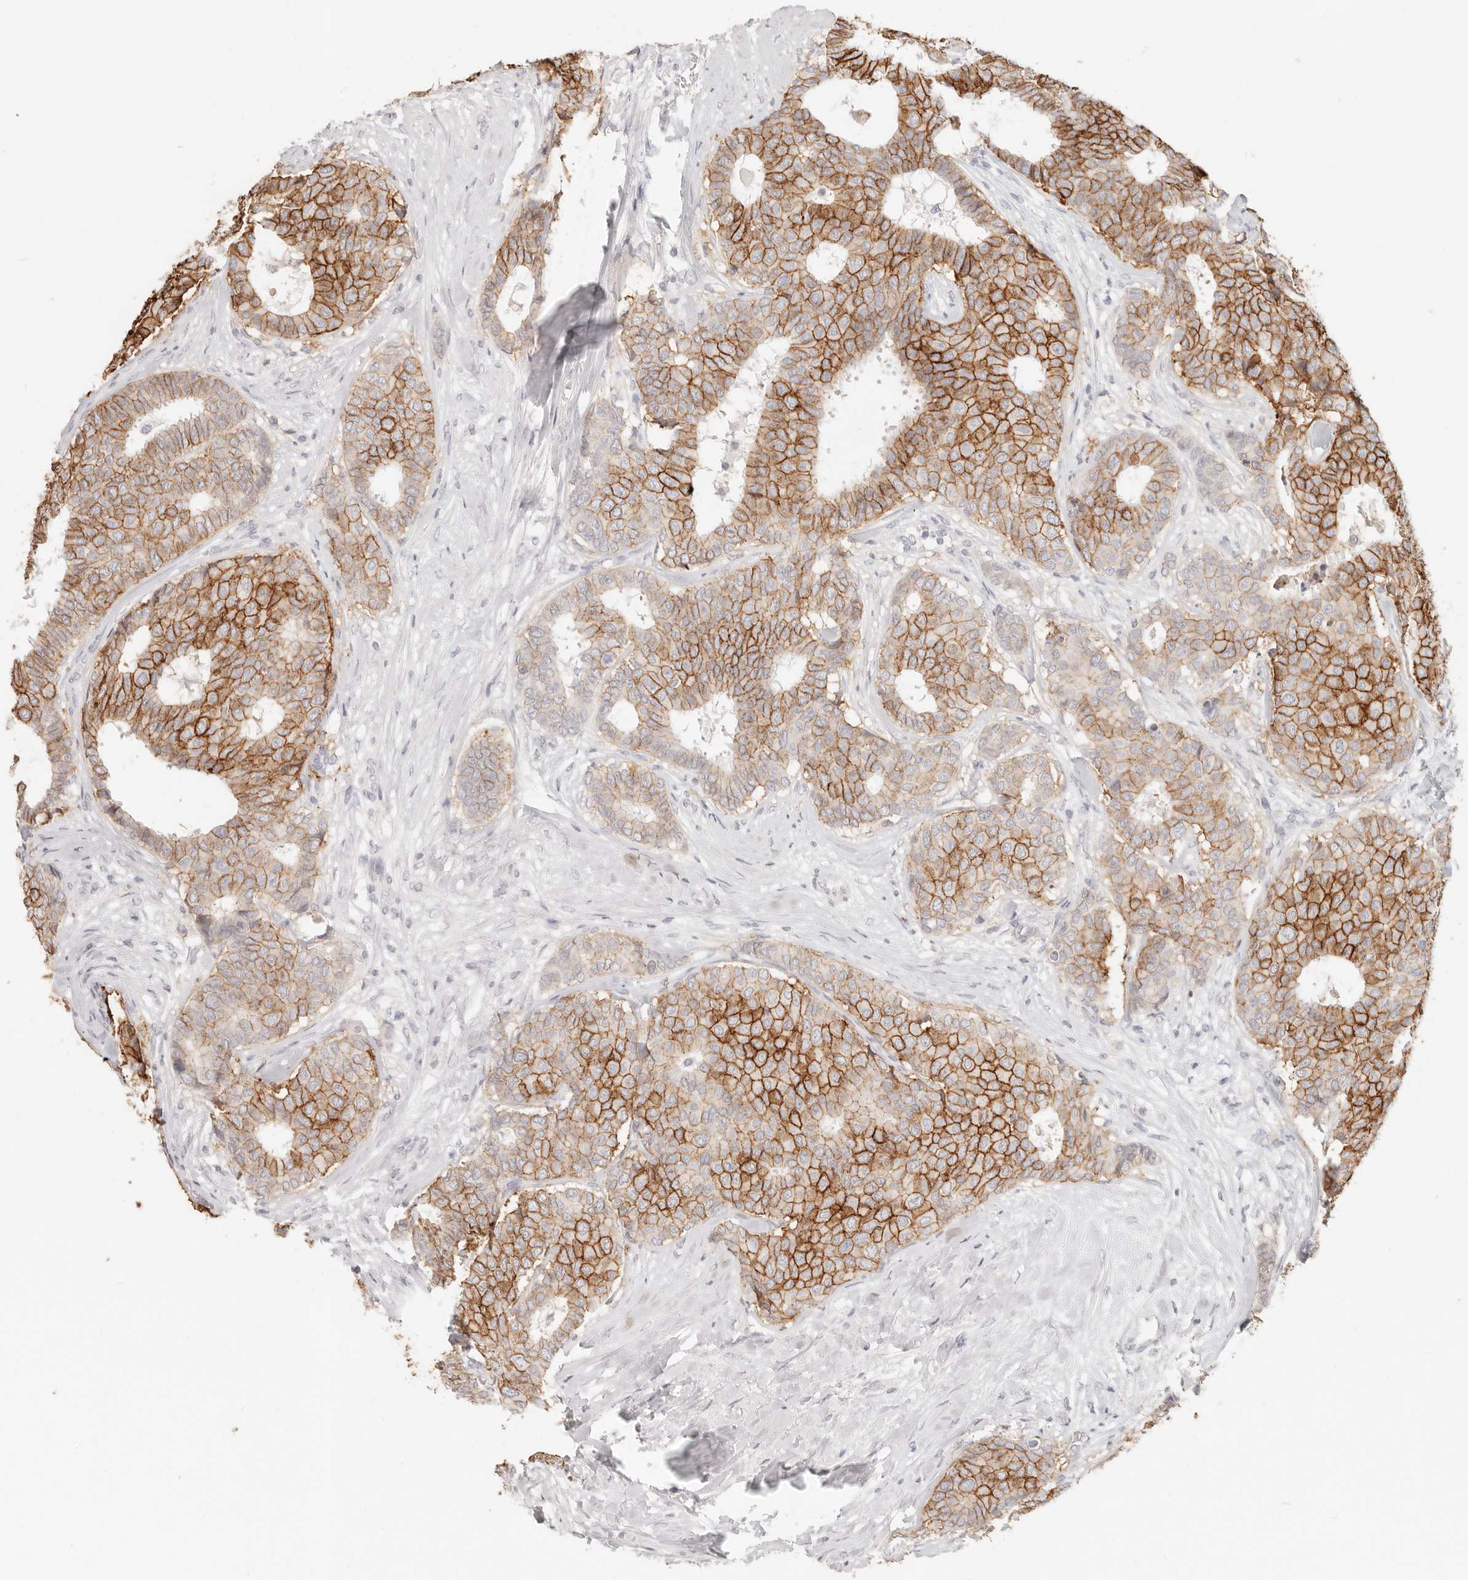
{"staining": {"intensity": "strong", "quantity": ">75%", "location": "cytoplasmic/membranous"}, "tissue": "breast cancer", "cell_type": "Tumor cells", "image_type": "cancer", "snomed": [{"axis": "morphology", "description": "Duct carcinoma"}, {"axis": "topography", "description": "Breast"}], "caption": "Tumor cells exhibit high levels of strong cytoplasmic/membranous expression in approximately >75% of cells in breast cancer. (DAB IHC, brown staining for protein, blue staining for nuclei).", "gene": "EPCAM", "patient": {"sex": "female", "age": 75}}